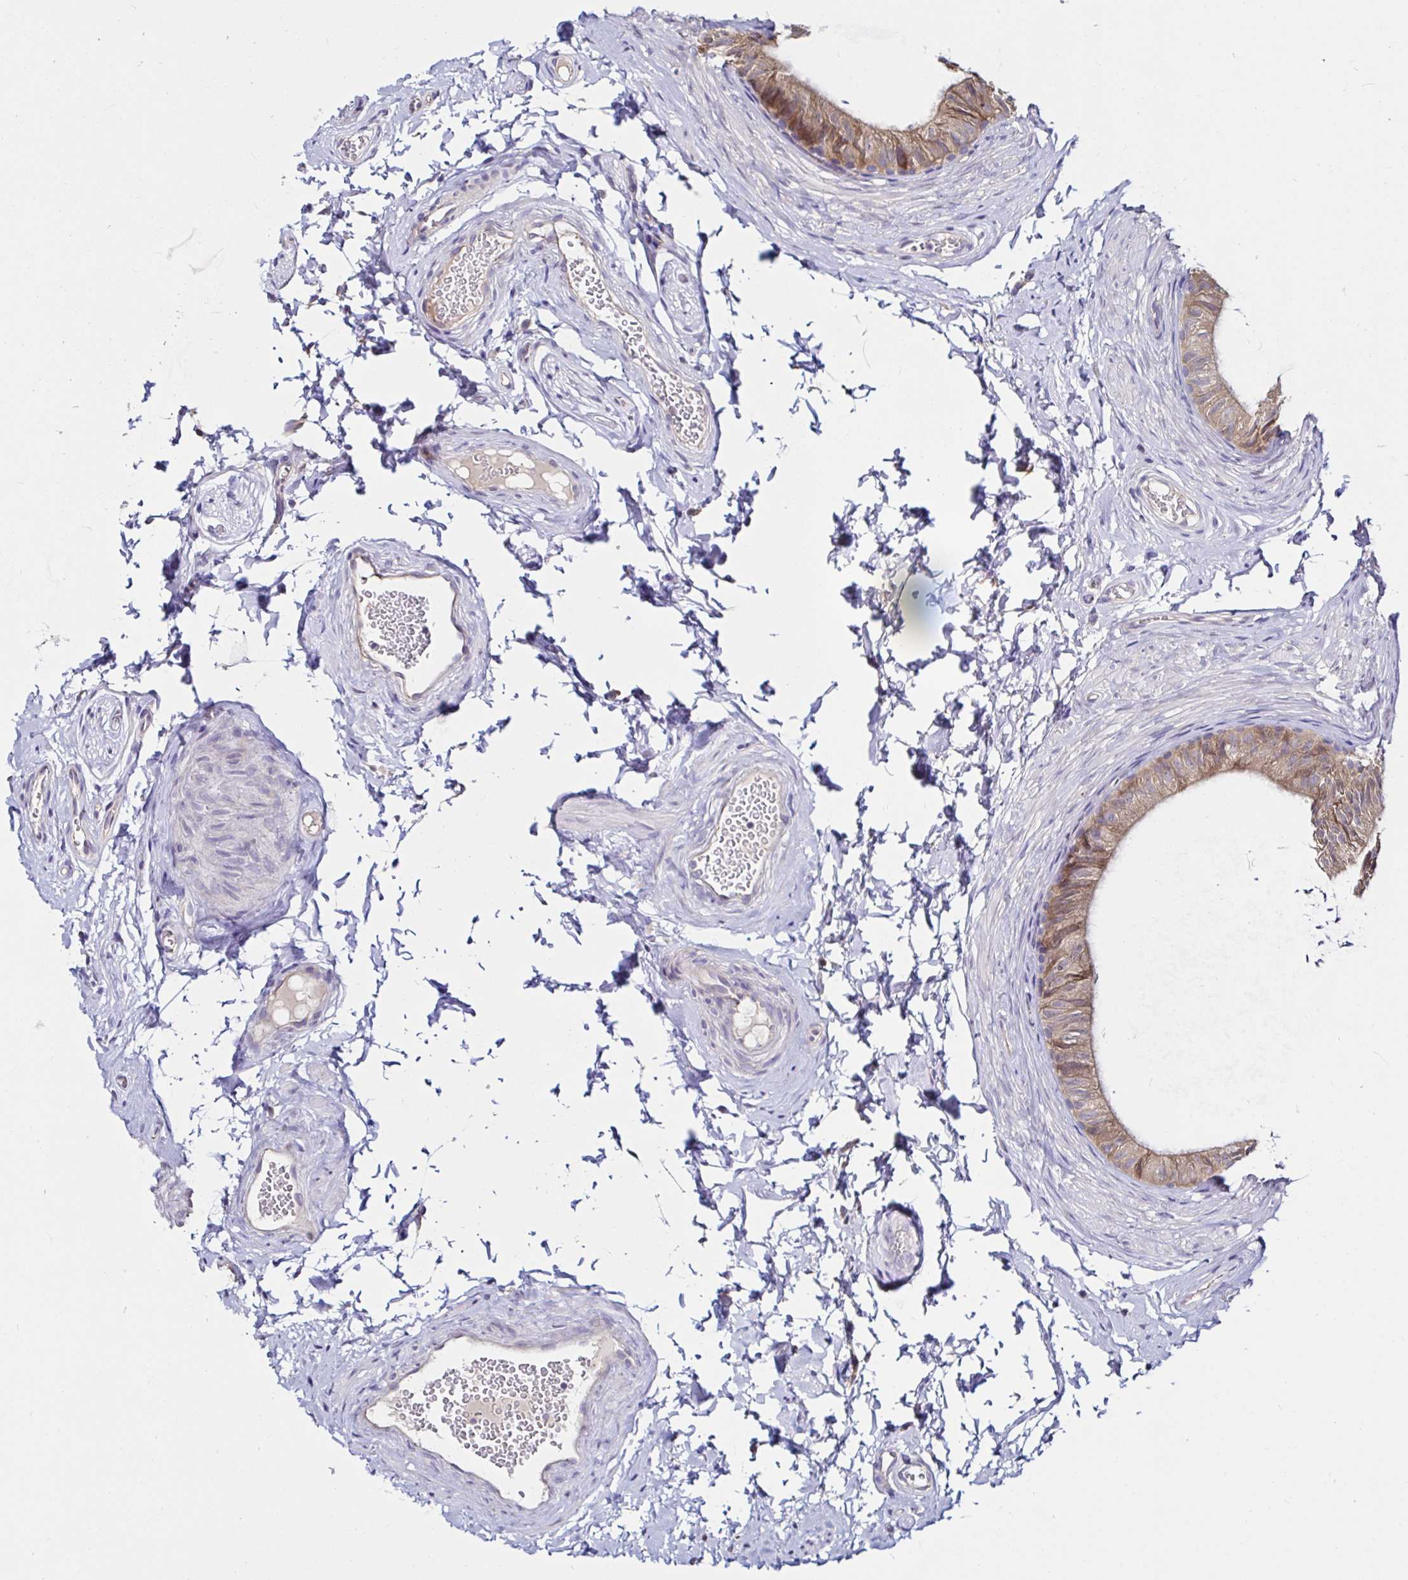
{"staining": {"intensity": "moderate", "quantity": ">75%", "location": "cytoplasmic/membranous"}, "tissue": "epididymis", "cell_type": "Glandular cells", "image_type": "normal", "snomed": [{"axis": "morphology", "description": "Normal tissue, NOS"}, {"axis": "topography", "description": "Epididymis, spermatic cord, NOS"}, {"axis": "topography", "description": "Epididymis"}, {"axis": "topography", "description": "Peripheral nerve tissue"}], "caption": "Unremarkable epididymis exhibits moderate cytoplasmic/membranous expression in about >75% of glandular cells Ihc stains the protein in brown and the nuclei are stained blue..", "gene": "VSIG2", "patient": {"sex": "male", "age": 29}}